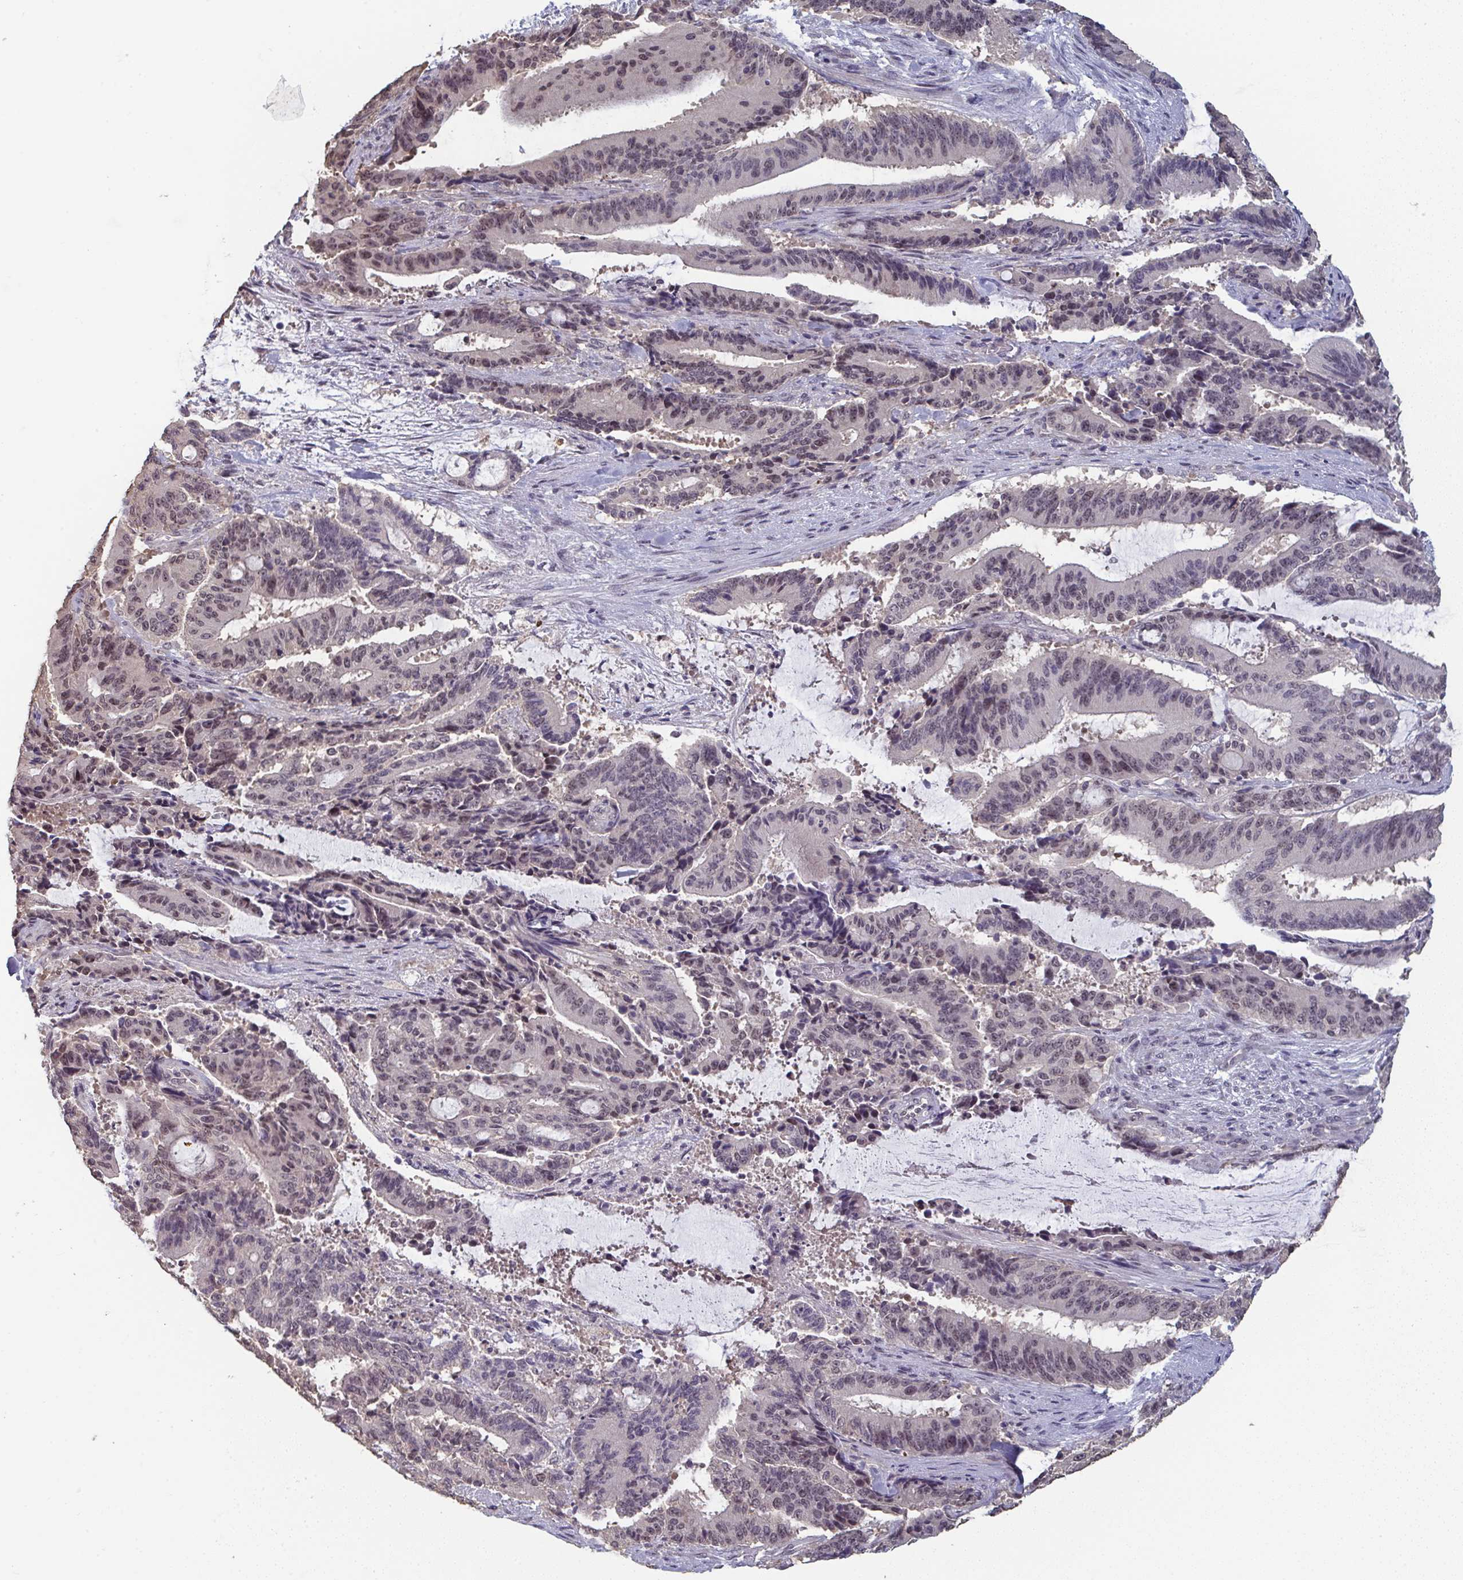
{"staining": {"intensity": "weak", "quantity": "25%-75%", "location": "nuclear"}, "tissue": "liver cancer", "cell_type": "Tumor cells", "image_type": "cancer", "snomed": [{"axis": "morphology", "description": "Normal tissue, NOS"}, {"axis": "morphology", "description": "Cholangiocarcinoma"}, {"axis": "topography", "description": "Liver"}, {"axis": "topography", "description": "Peripheral nerve tissue"}], "caption": "A micrograph of liver cancer (cholangiocarcinoma) stained for a protein reveals weak nuclear brown staining in tumor cells.", "gene": "LIX1", "patient": {"sex": "female", "age": 73}}